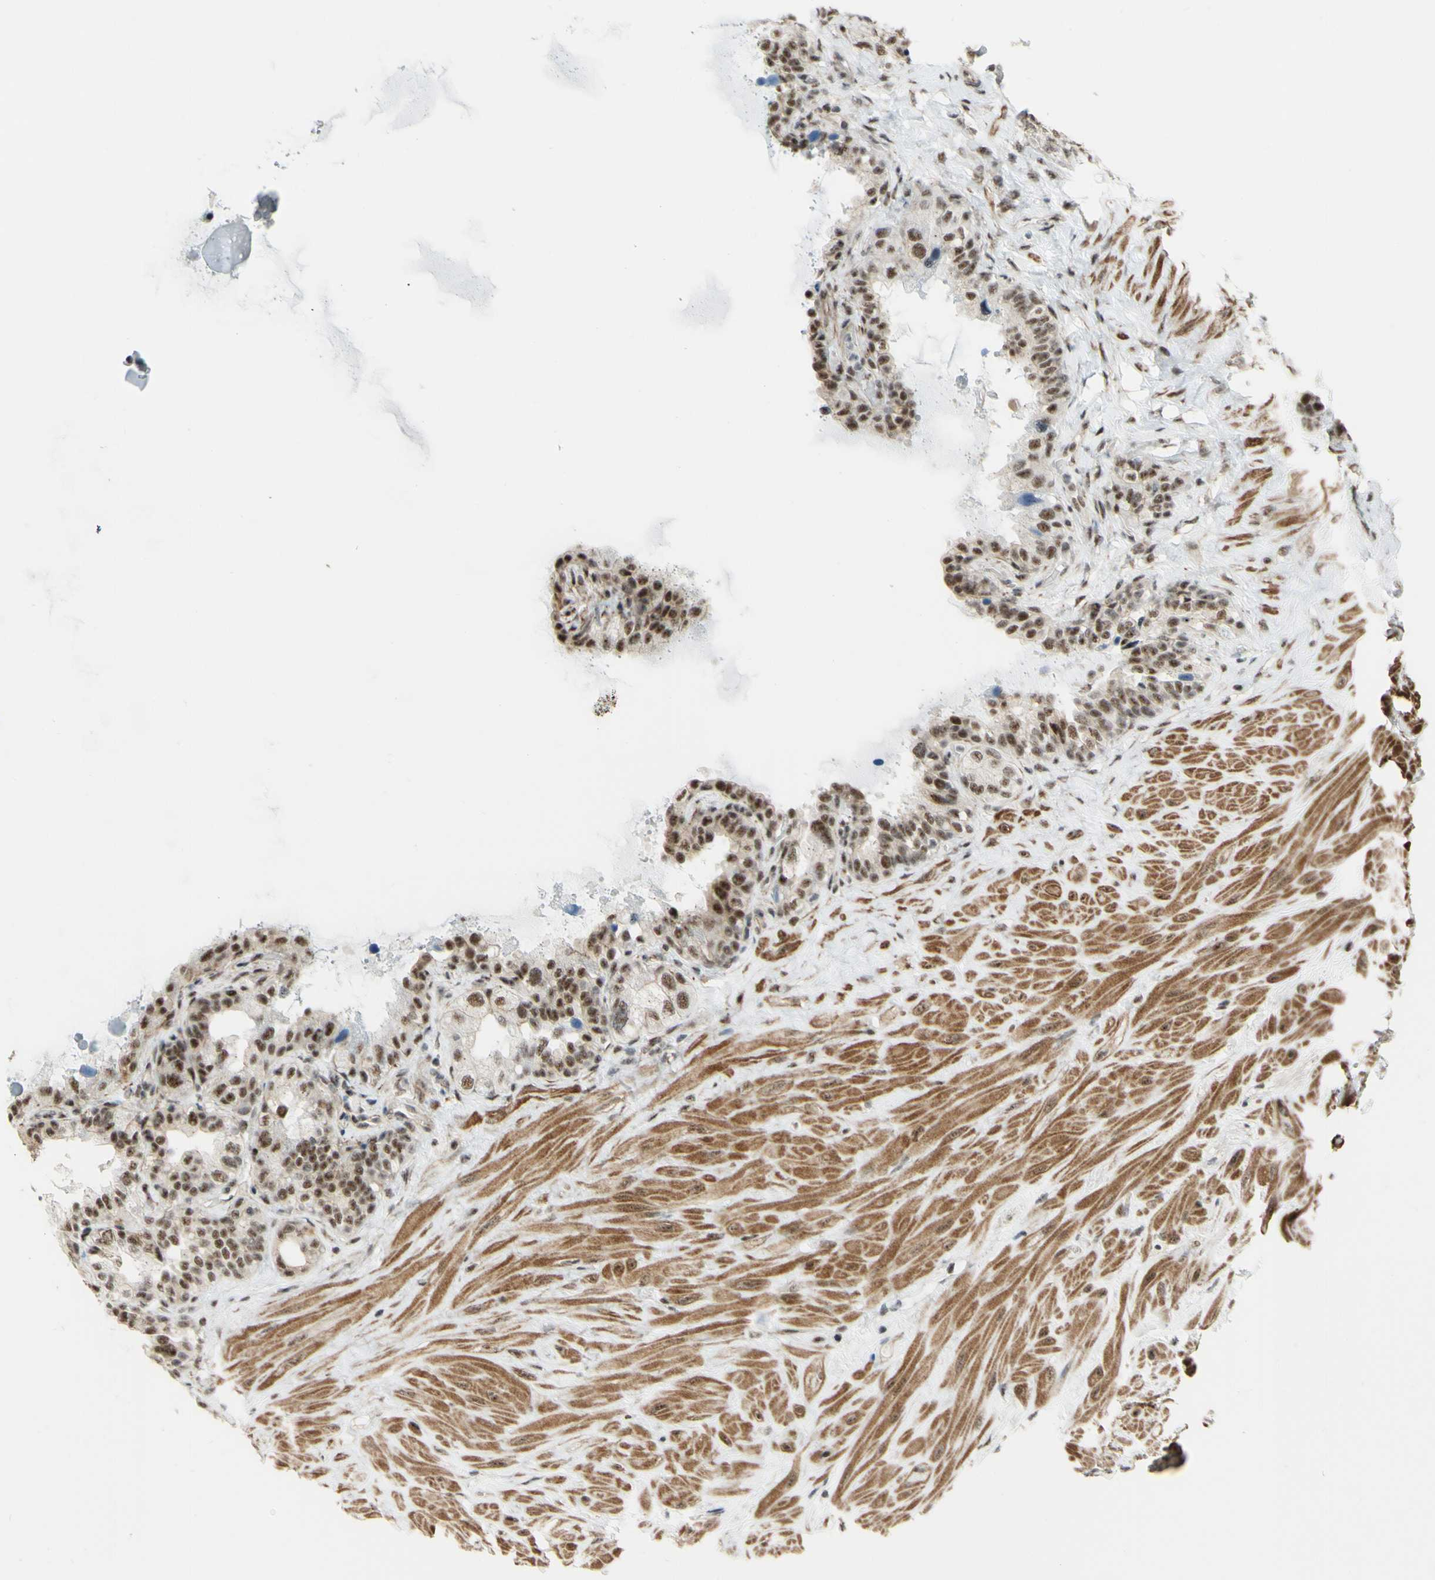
{"staining": {"intensity": "strong", "quantity": ">75%", "location": "nuclear"}, "tissue": "seminal vesicle", "cell_type": "Glandular cells", "image_type": "normal", "snomed": [{"axis": "morphology", "description": "Normal tissue, NOS"}, {"axis": "topography", "description": "Seminal veicle"}], "caption": "High-power microscopy captured an immunohistochemistry (IHC) photomicrograph of normal seminal vesicle, revealing strong nuclear expression in about >75% of glandular cells. Nuclei are stained in blue.", "gene": "SAP18", "patient": {"sex": "male", "age": 68}}